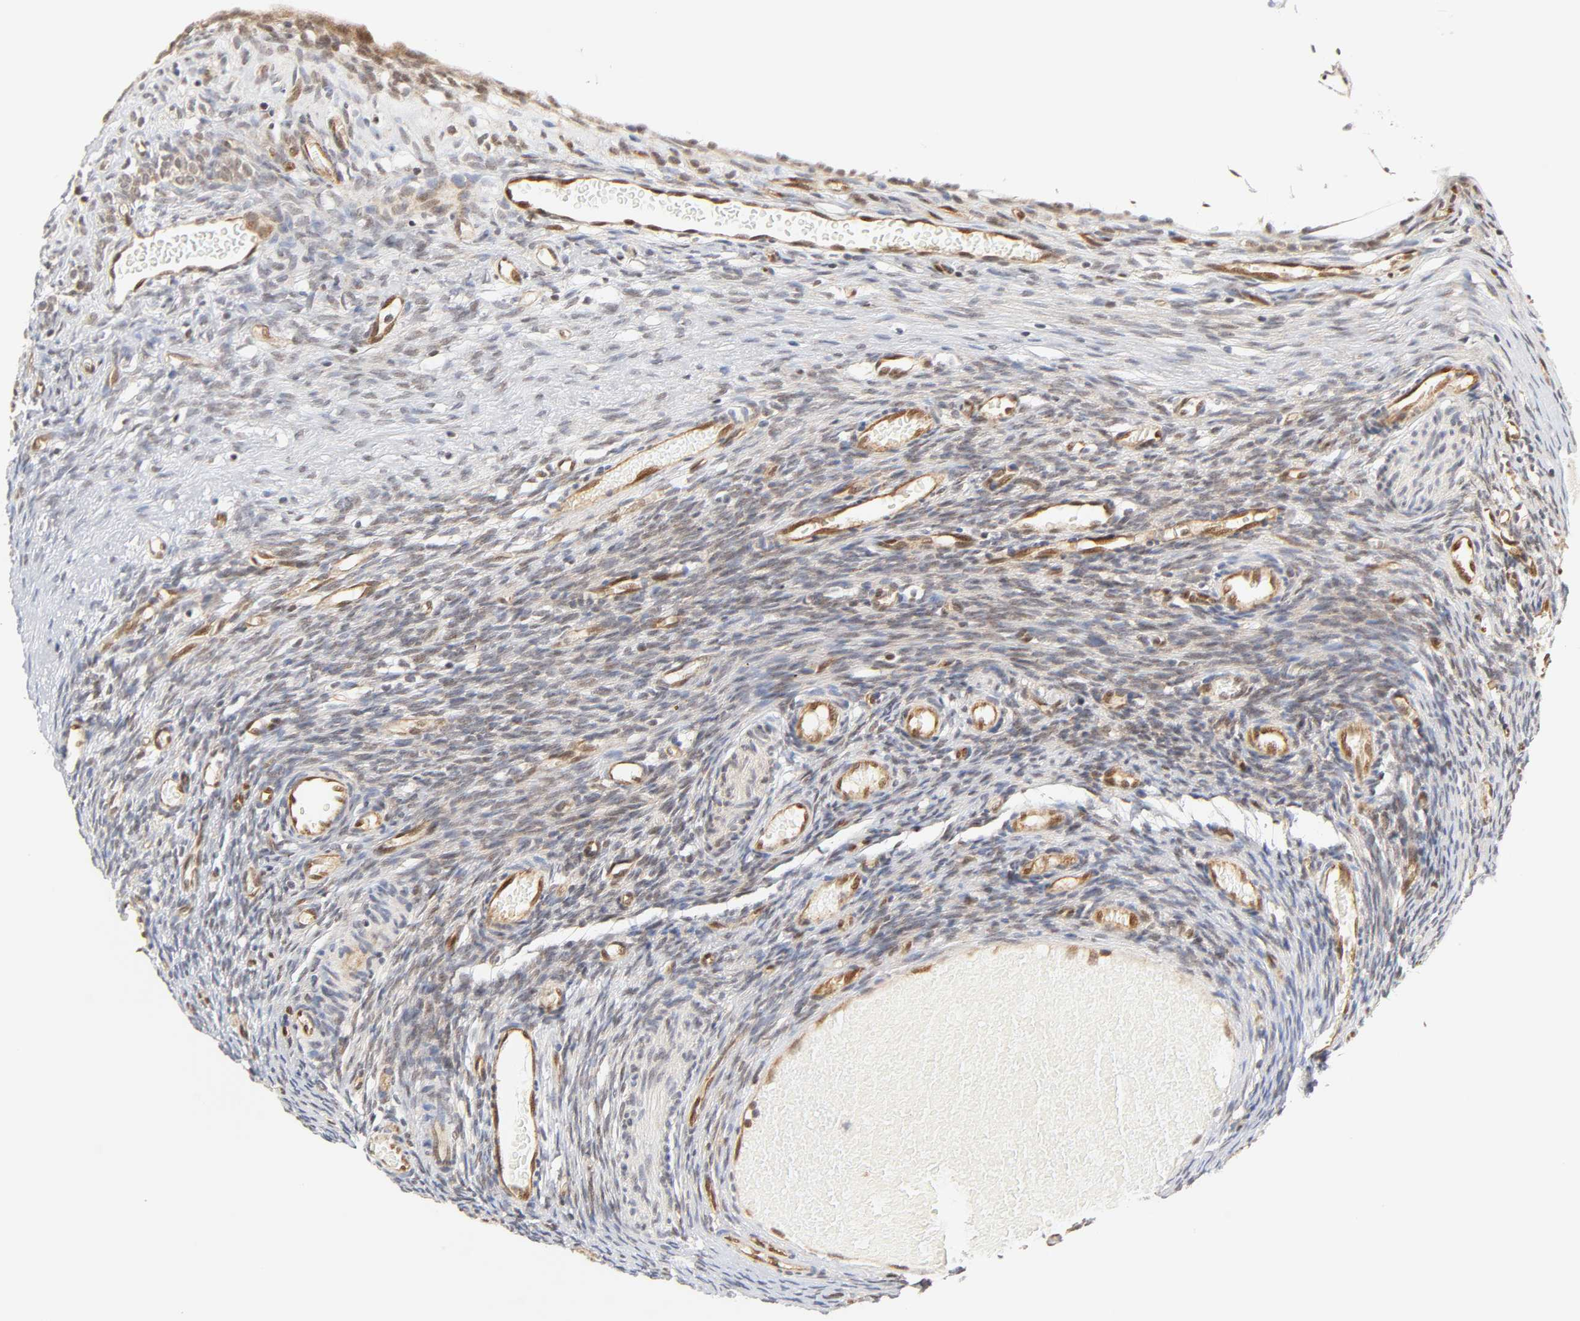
{"staining": {"intensity": "weak", "quantity": "25%-75%", "location": "cytoplasmic/membranous,nuclear"}, "tissue": "ovary", "cell_type": "Ovarian stroma cells", "image_type": "normal", "snomed": [{"axis": "morphology", "description": "Normal tissue, NOS"}, {"axis": "topography", "description": "Ovary"}], "caption": "A micrograph showing weak cytoplasmic/membranous,nuclear expression in approximately 25%-75% of ovarian stroma cells in benign ovary, as visualized by brown immunohistochemical staining.", "gene": "CDC37", "patient": {"sex": "female", "age": 35}}